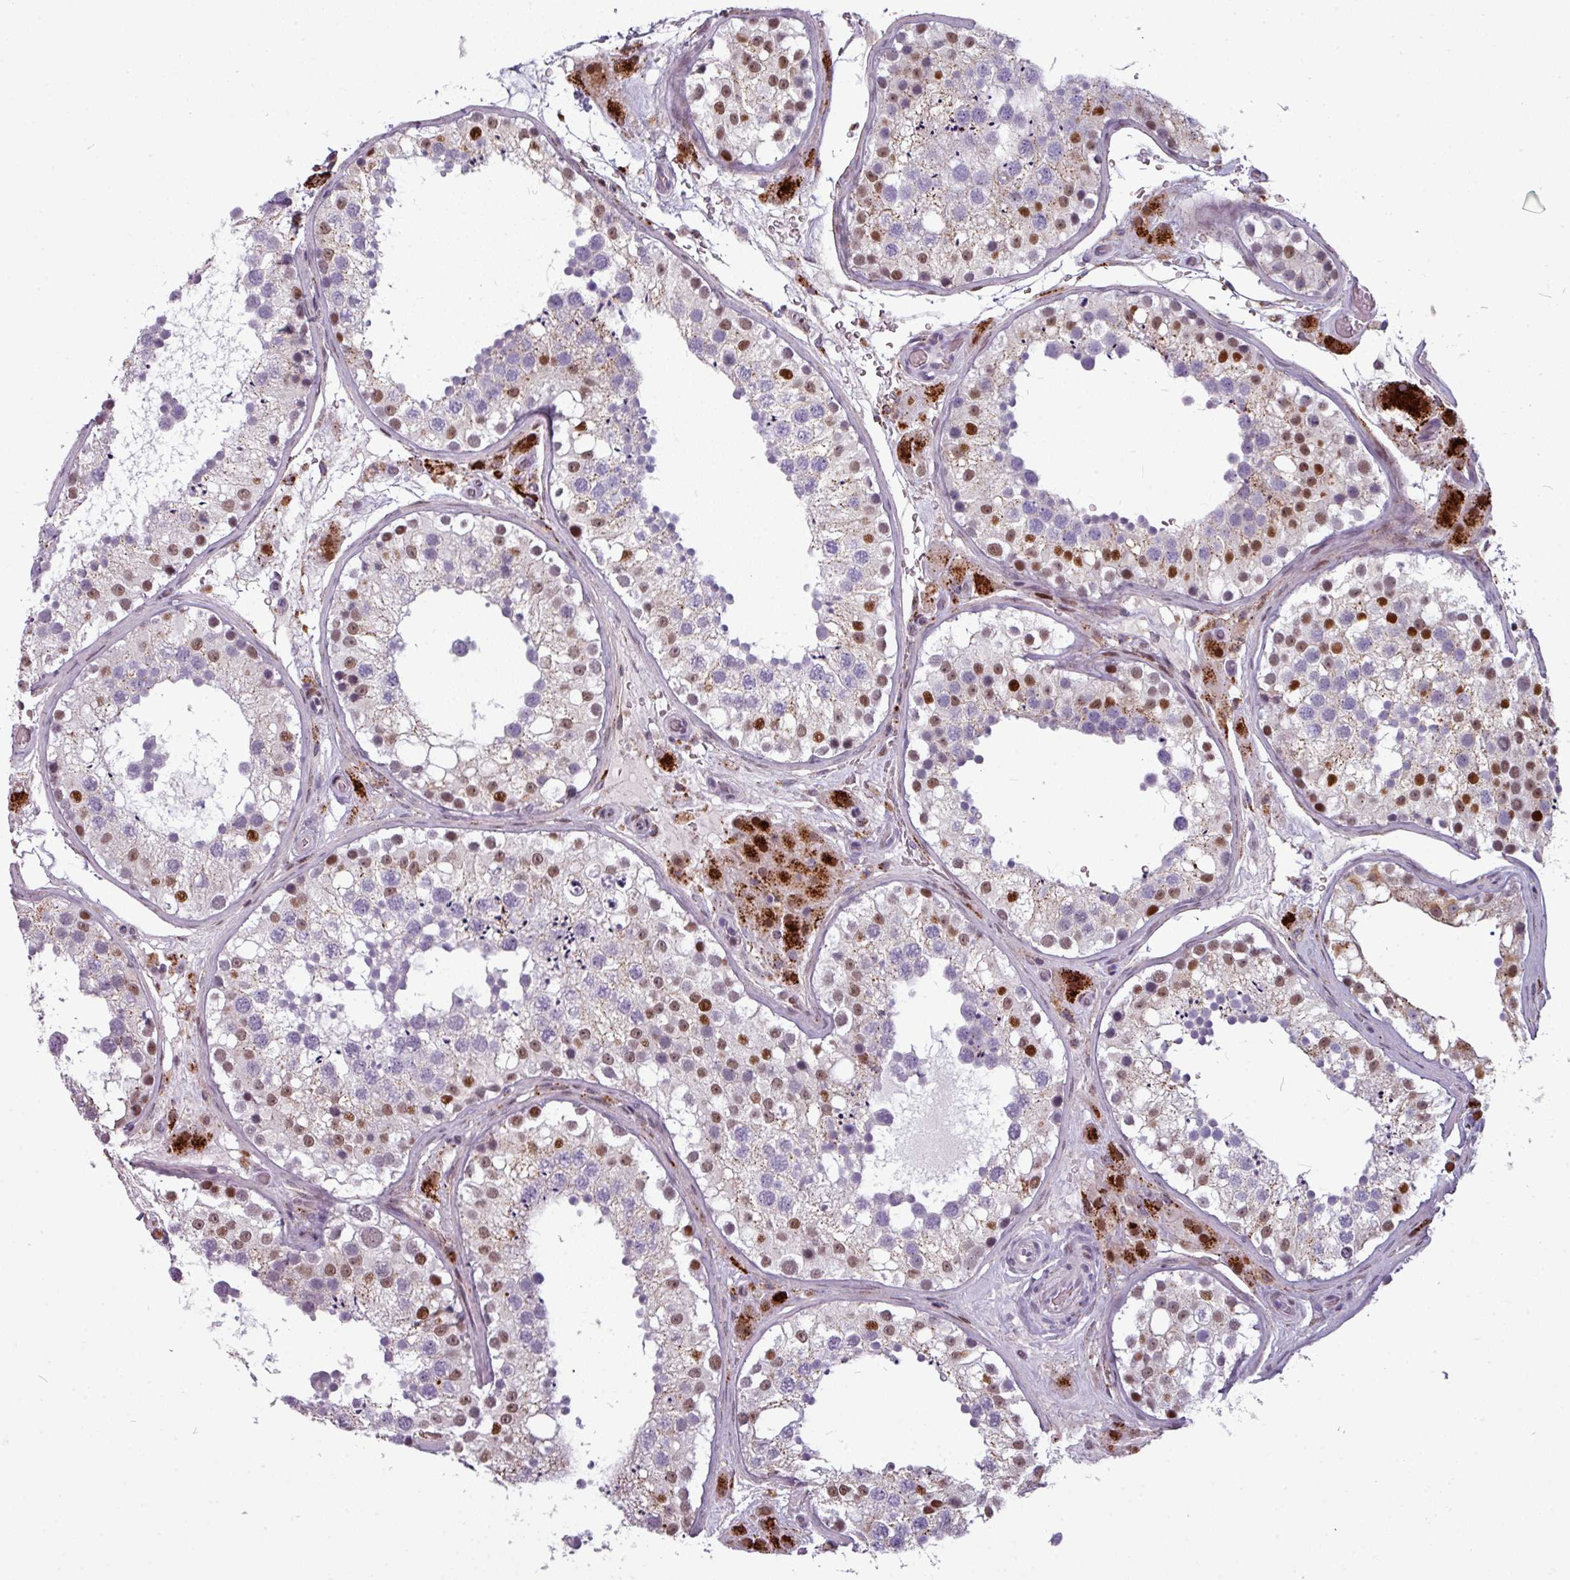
{"staining": {"intensity": "moderate", "quantity": "25%-75%", "location": "nuclear"}, "tissue": "testis", "cell_type": "Cells in seminiferous ducts", "image_type": "normal", "snomed": [{"axis": "morphology", "description": "Normal tissue, NOS"}, {"axis": "topography", "description": "Testis"}], "caption": "Moderate nuclear protein expression is seen in approximately 25%-75% of cells in seminiferous ducts in testis. (DAB (3,3'-diaminobenzidine) IHC with brightfield microscopy, high magnification).", "gene": "TMEFF1", "patient": {"sex": "male", "age": 26}}